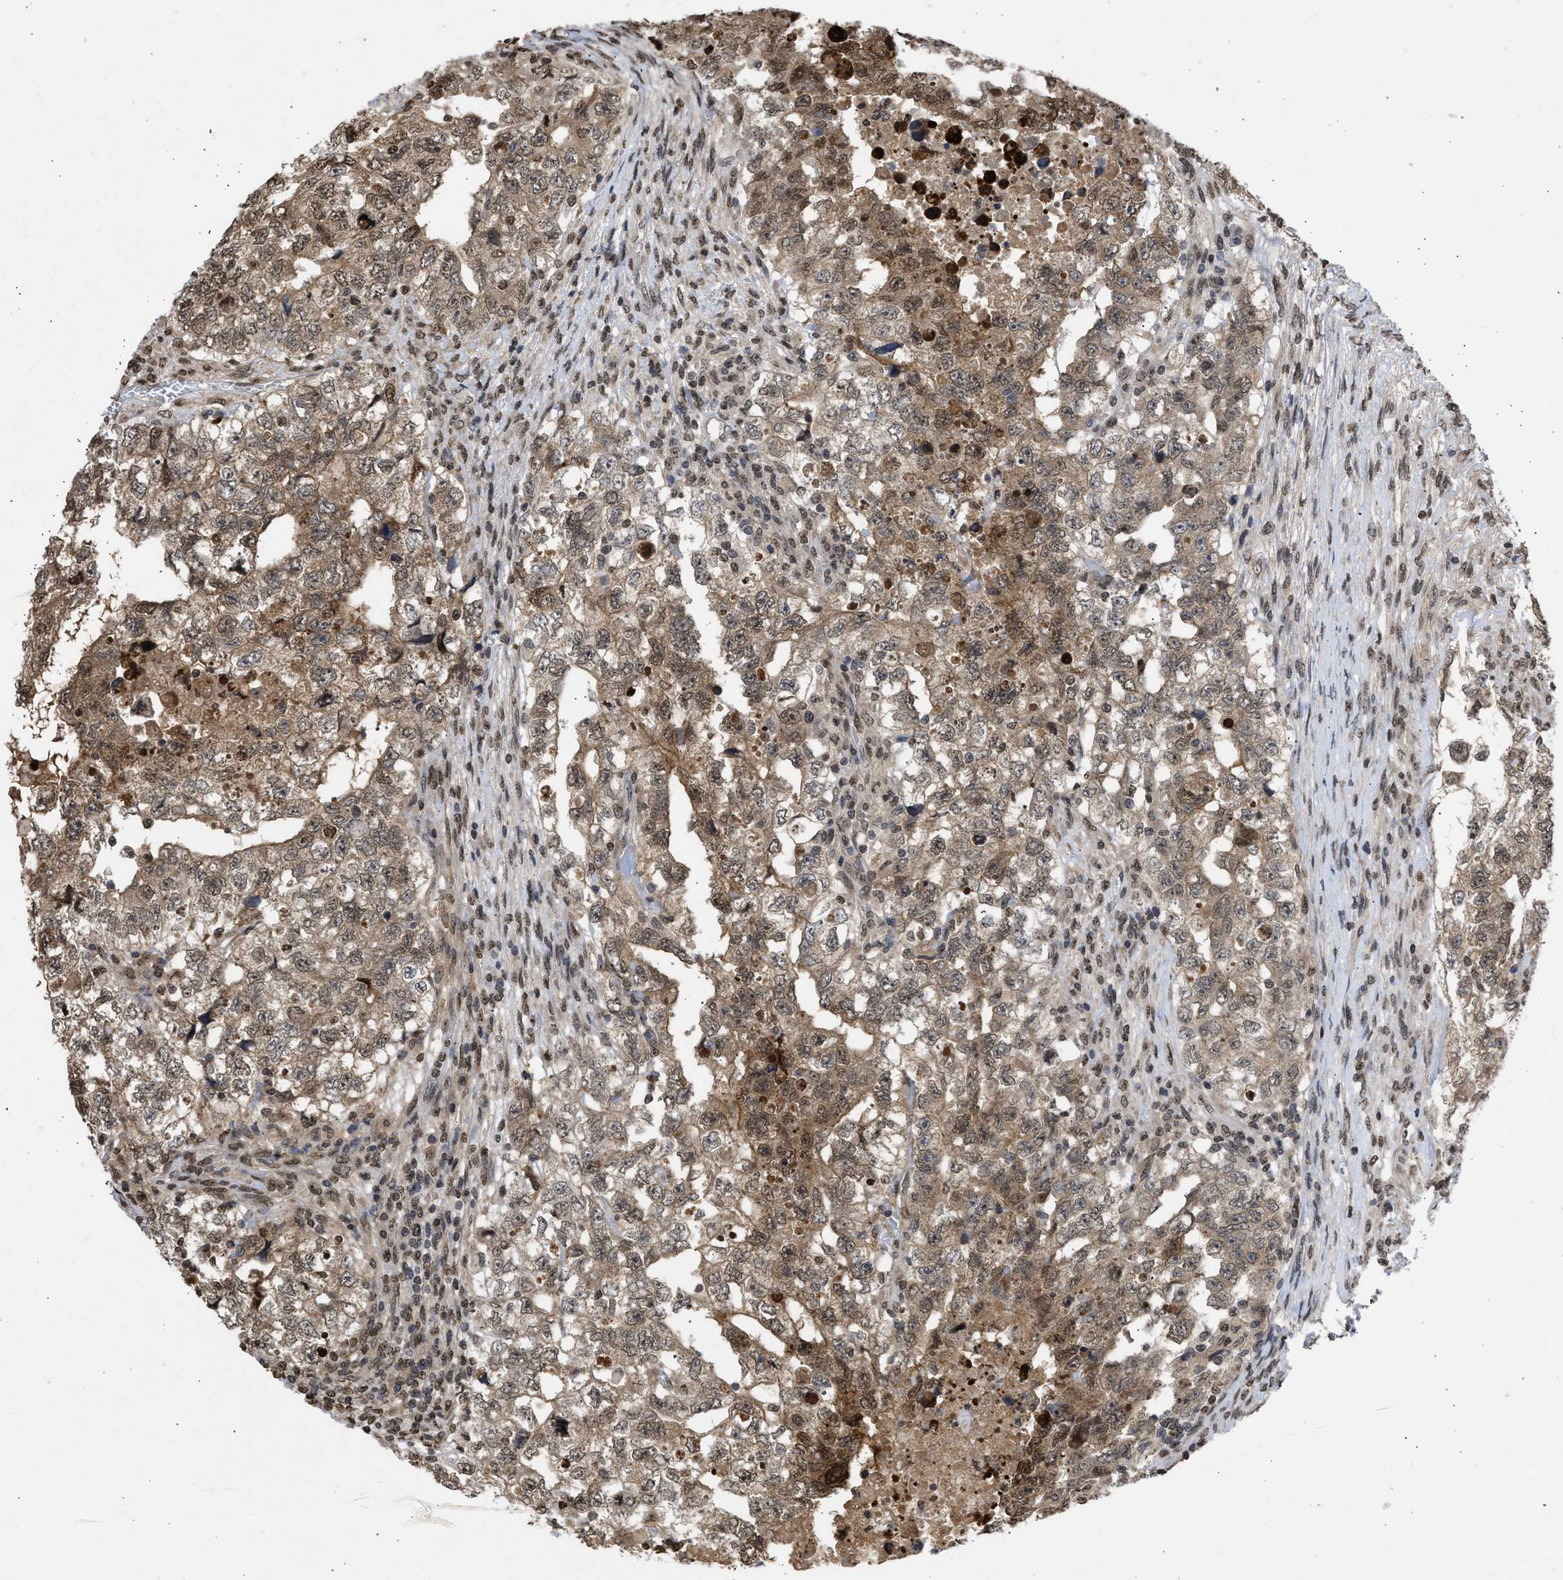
{"staining": {"intensity": "moderate", "quantity": ">75%", "location": "cytoplasmic/membranous,nuclear"}, "tissue": "testis cancer", "cell_type": "Tumor cells", "image_type": "cancer", "snomed": [{"axis": "morphology", "description": "Carcinoma, Embryonal, NOS"}, {"axis": "topography", "description": "Testis"}], "caption": "Immunohistochemical staining of testis cancer (embryonal carcinoma) shows medium levels of moderate cytoplasmic/membranous and nuclear protein expression in about >75% of tumor cells. (DAB (3,3'-diaminobenzidine) IHC, brown staining for protein, blue staining for nuclei).", "gene": "NUP35", "patient": {"sex": "male", "age": 36}}